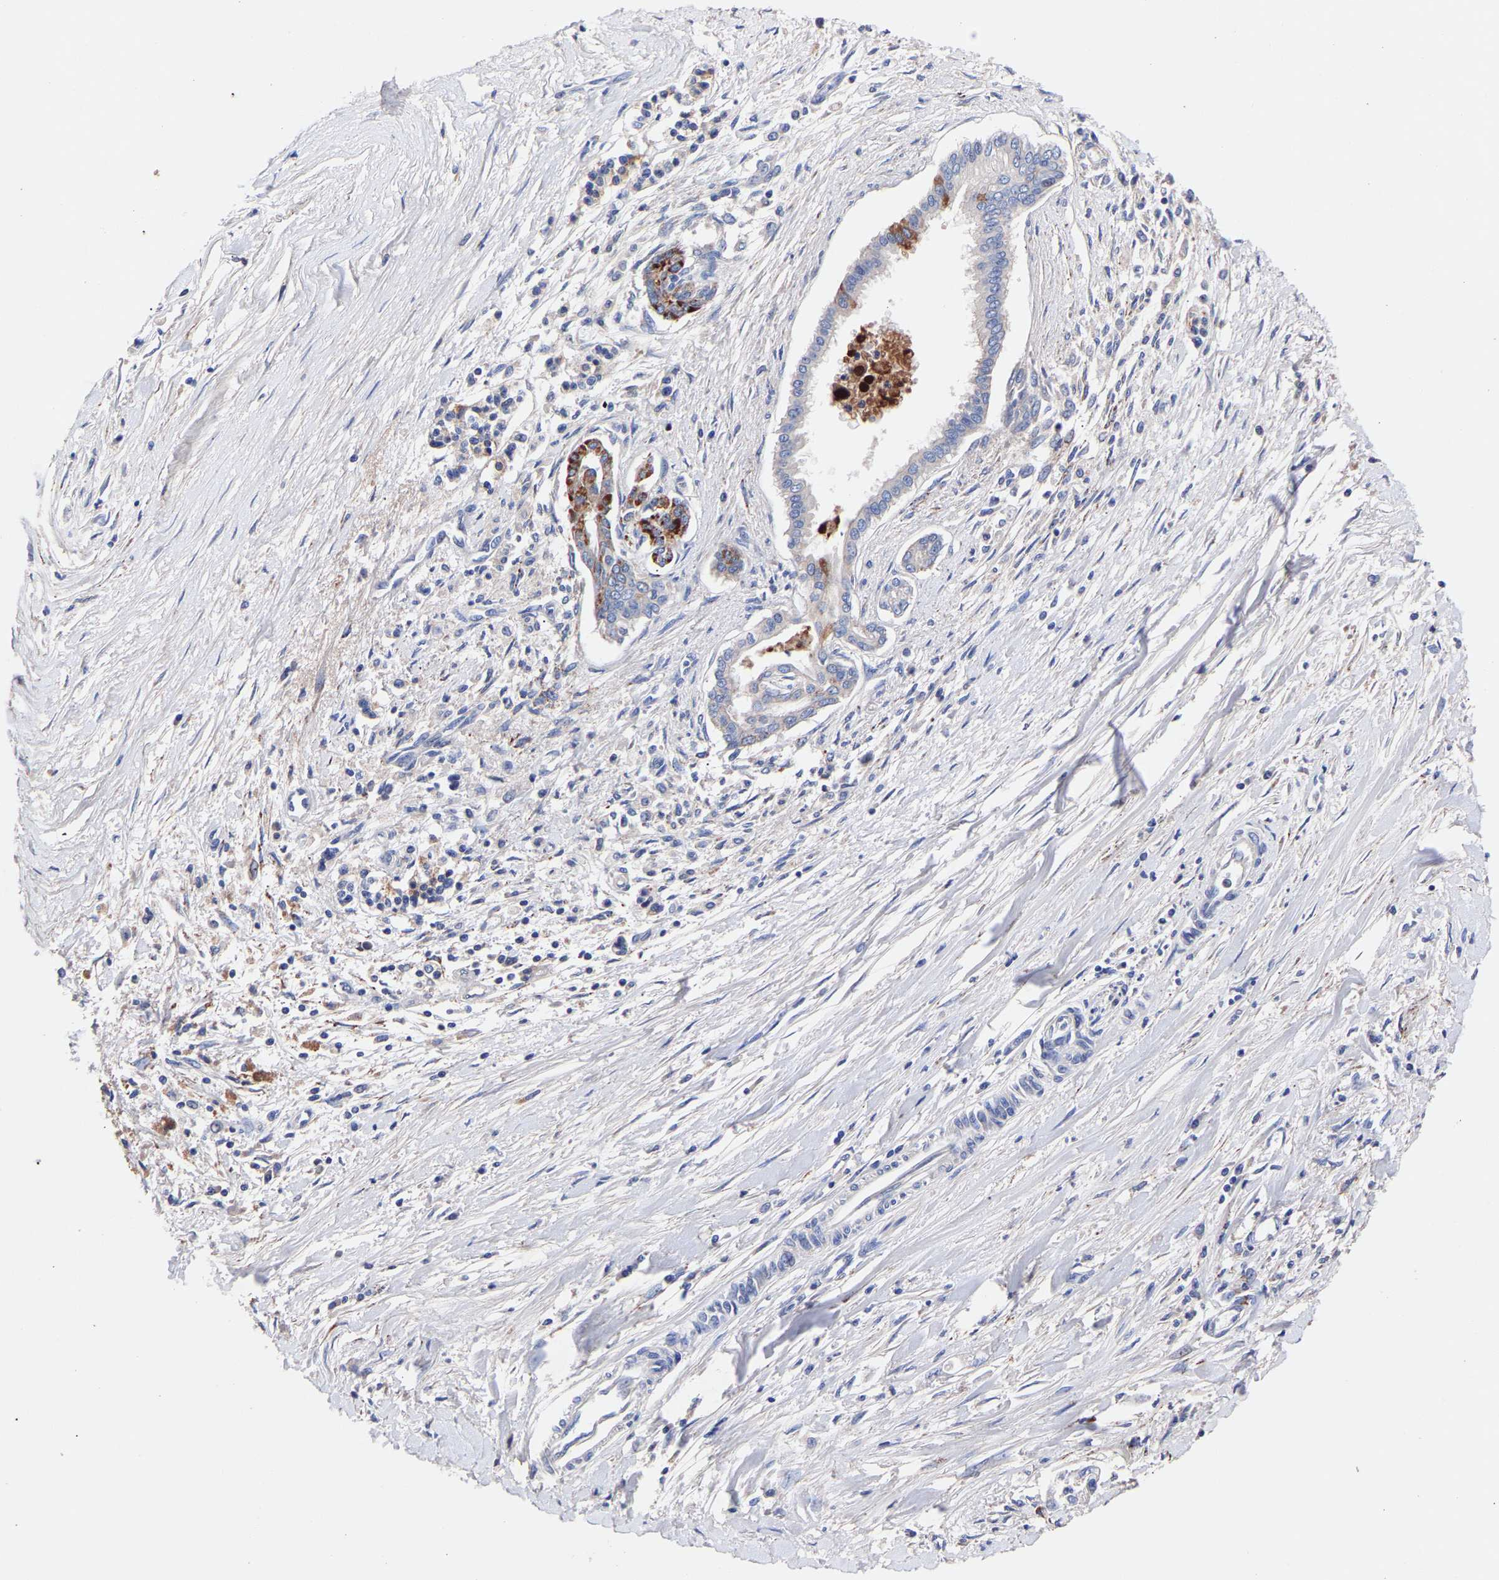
{"staining": {"intensity": "moderate", "quantity": "<25%", "location": "cytoplasmic/membranous"}, "tissue": "pancreatic cancer", "cell_type": "Tumor cells", "image_type": "cancer", "snomed": [{"axis": "morphology", "description": "Adenocarcinoma, NOS"}, {"axis": "topography", "description": "Pancreas"}], "caption": "A histopathology image of adenocarcinoma (pancreatic) stained for a protein displays moderate cytoplasmic/membranous brown staining in tumor cells. Immunohistochemistry (ihc) stains the protein in brown and the nuclei are stained blue.", "gene": "SEM1", "patient": {"sex": "male", "age": 56}}